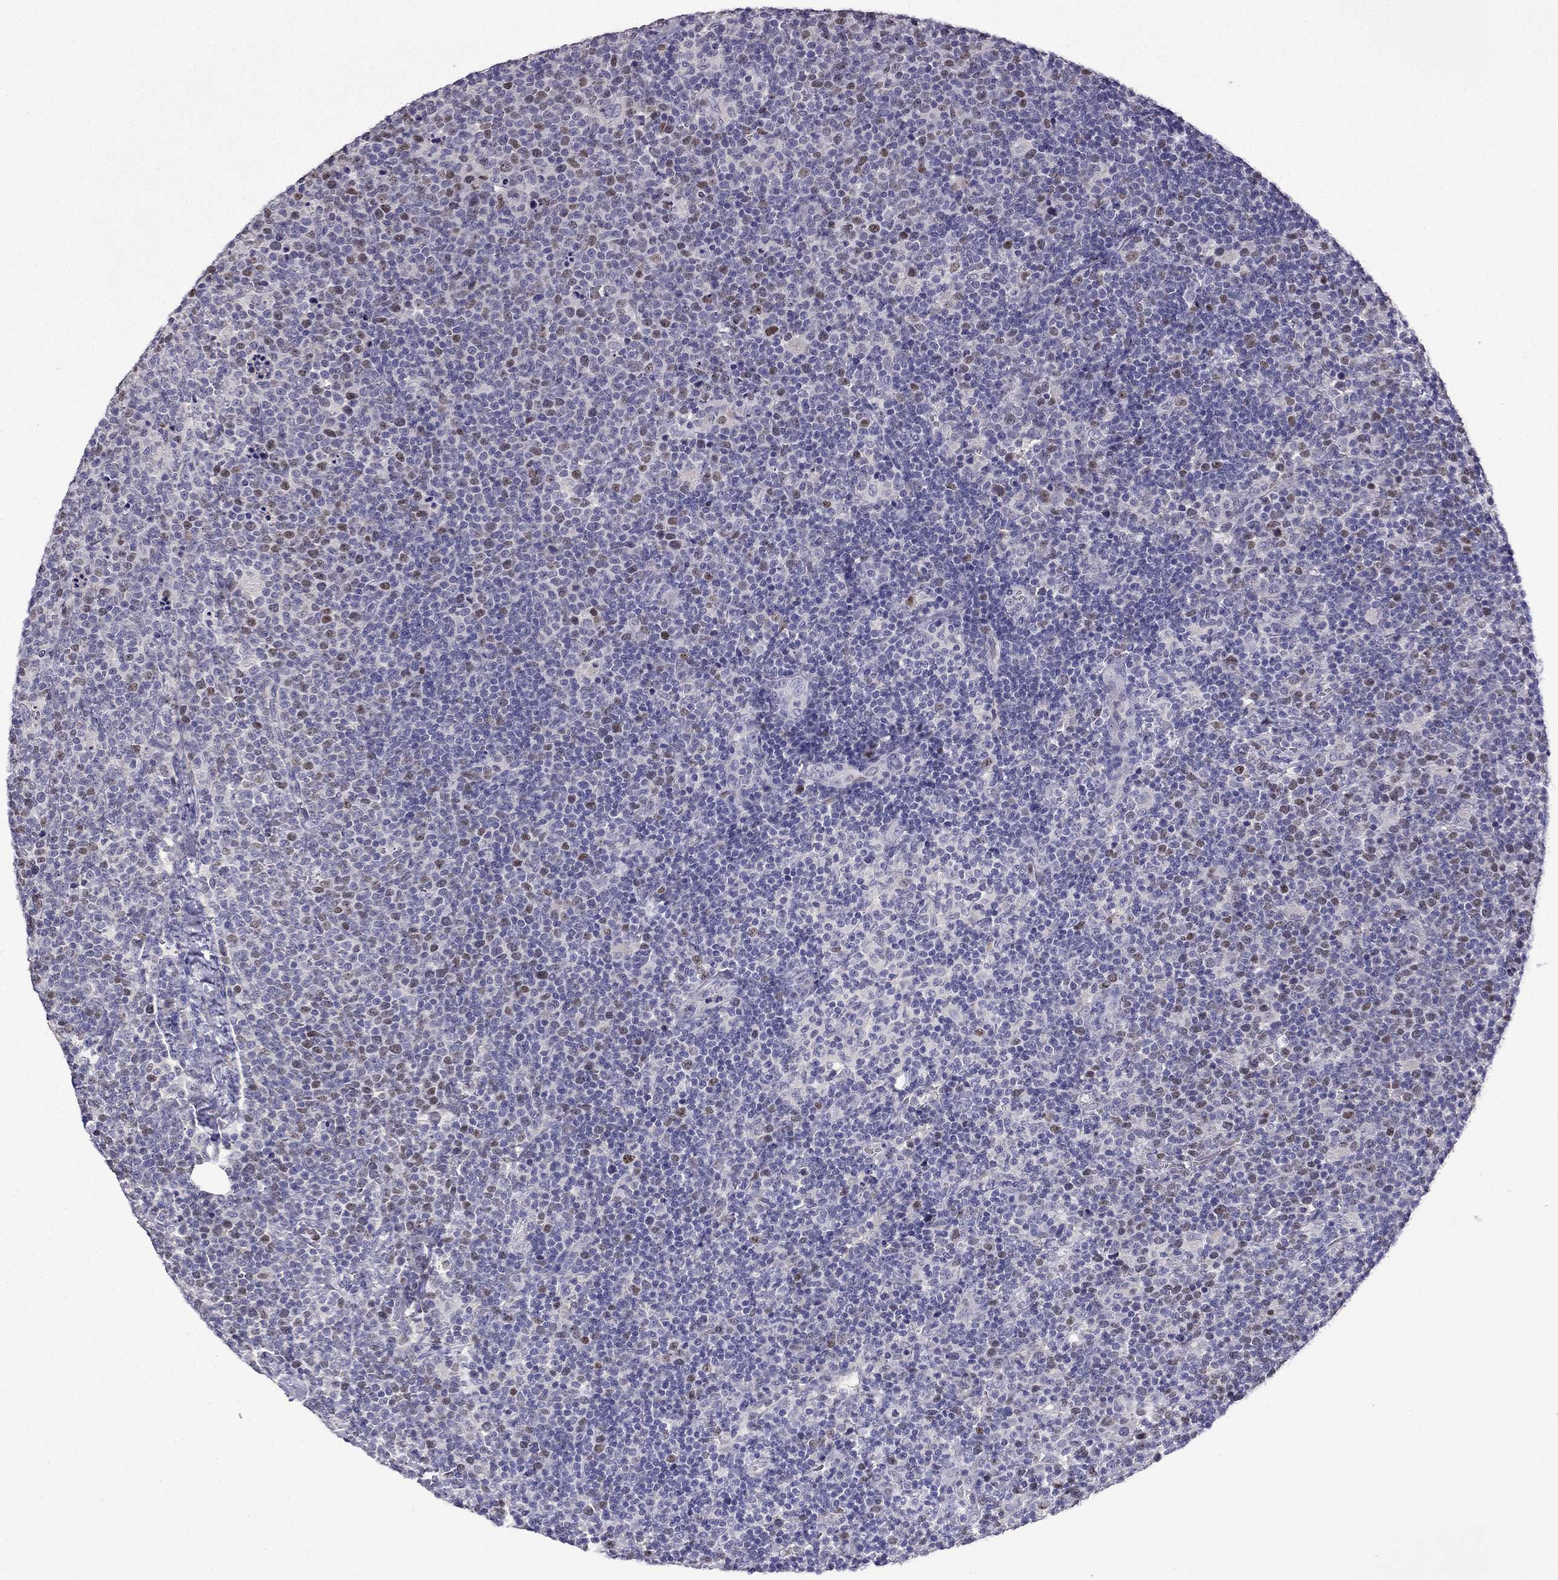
{"staining": {"intensity": "moderate", "quantity": "<25%", "location": "nuclear"}, "tissue": "lymphoma", "cell_type": "Tumor cells", "image_type": "cancer", "snomed": [{"axis": "morphology", "description": "Malignant lymphoma, non-Hodgkin's type, High grade"}, {"axis": "topography", "description": "Lymph node"}], "caption": "This is a micrograph of immunohistochemistry staining of lymphoma, which shows moderate staining in the nuclear of tumor cells.", "gene": "UHRF1", "patient": {"sex": "male", "age": 61}}